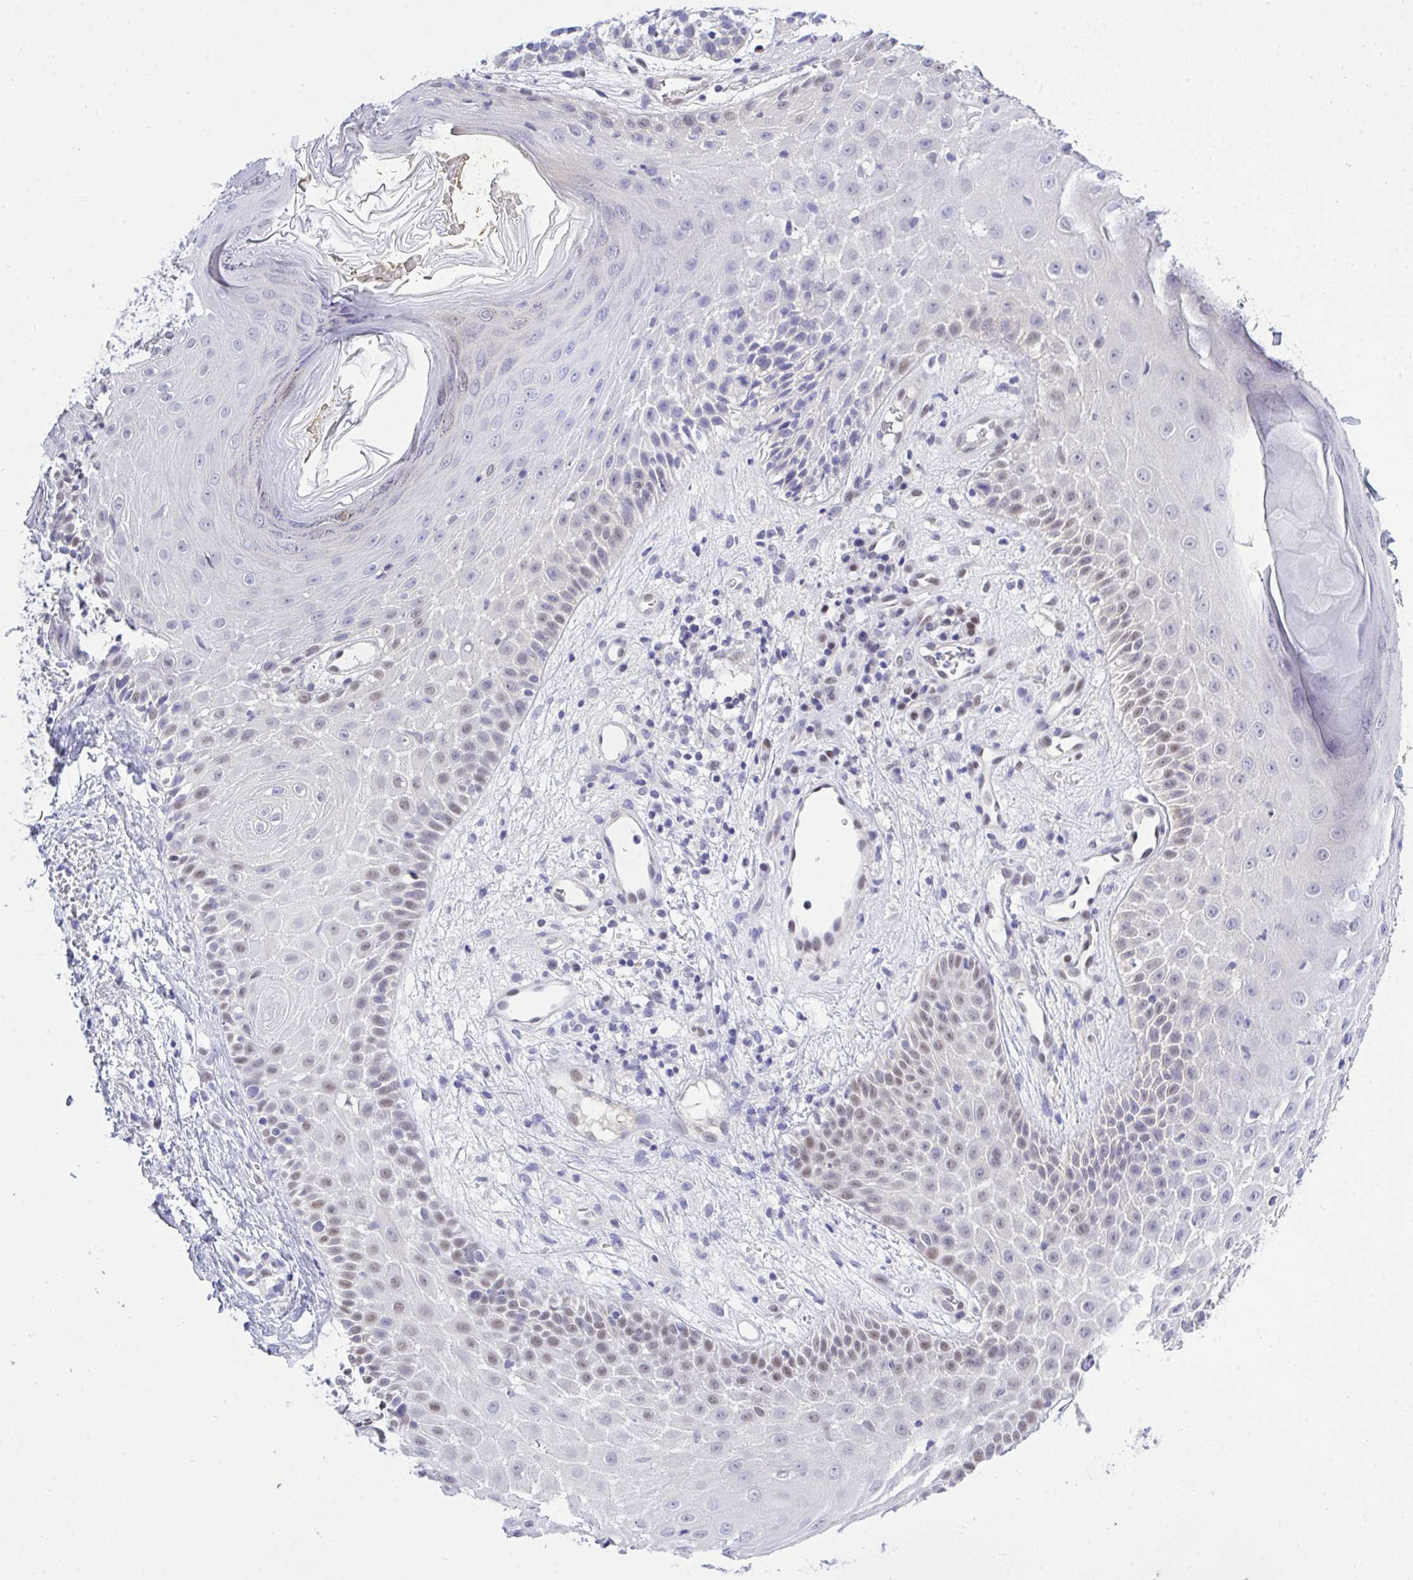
{"staining": {"intensity": "weak", "quantity": "<25%", "location": "nuclear"}, "tissue": "skin cancer", "cell_type": "Tumor cells", "image_type": "cancer", "snomed": [{"axis": "morphology", "description": "Basal cell carcinoma"}, {"axis": "topography", "description": "Skin"}, {"axis": "topography", "description": "Skin of scalp"}], "caption": "This histopathology image is of skin basal cell carcinoma stained with immunohistochemistry (IHC) to label a protein in brown with the nuclei are counter-stained blue. There is no positivity in tumor cells. (Stains: DAB immunohistochemistry (IHC) with hematoxylin counter stain, Microscopy: brightfield microscopy at high magnification).", "gene": "THOP1", "patient": {"sex": "female", "age": 45}}